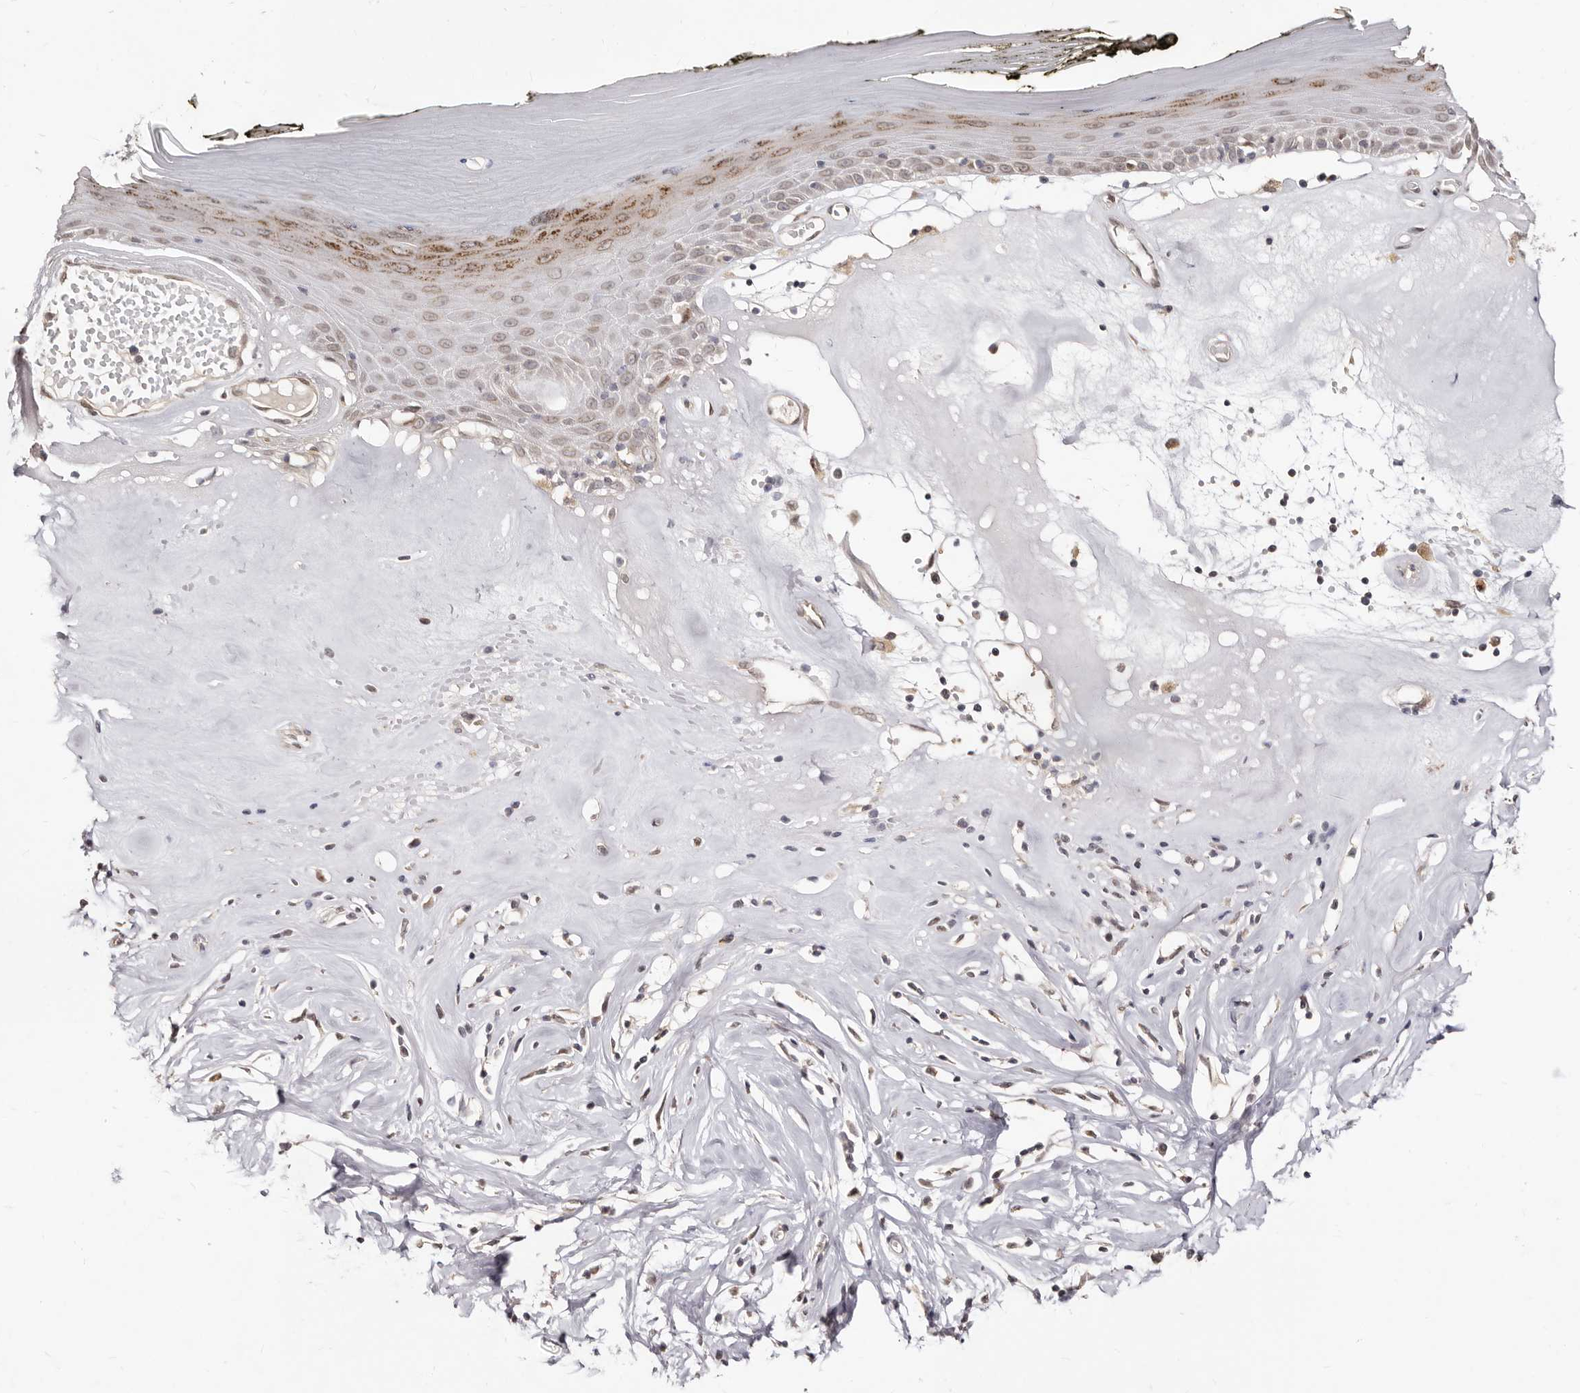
{"staining": {"intensity": "moderate", "quantity": "<25%", "location": "cytoplasmic/membranous"}, "tissue": "skin", "cell_type": "Epidermal cells", "image_type": "normal", "snomed": [{"axis": "morphology", "description": "Normal tissue, NOS"}, {"axis": "morphology", "description": "Inflammation, NOS"}, {"axis": "topography", "description": "Vulva"}], "caption": "Immunohistochemistry of normal skin demonstrates low levels of moderate cytoplasmic/membranous positivity in approximately <25% of epidermal cells.", "gene": "LCORL", "patient": {"sex": "female", "age": 84}}